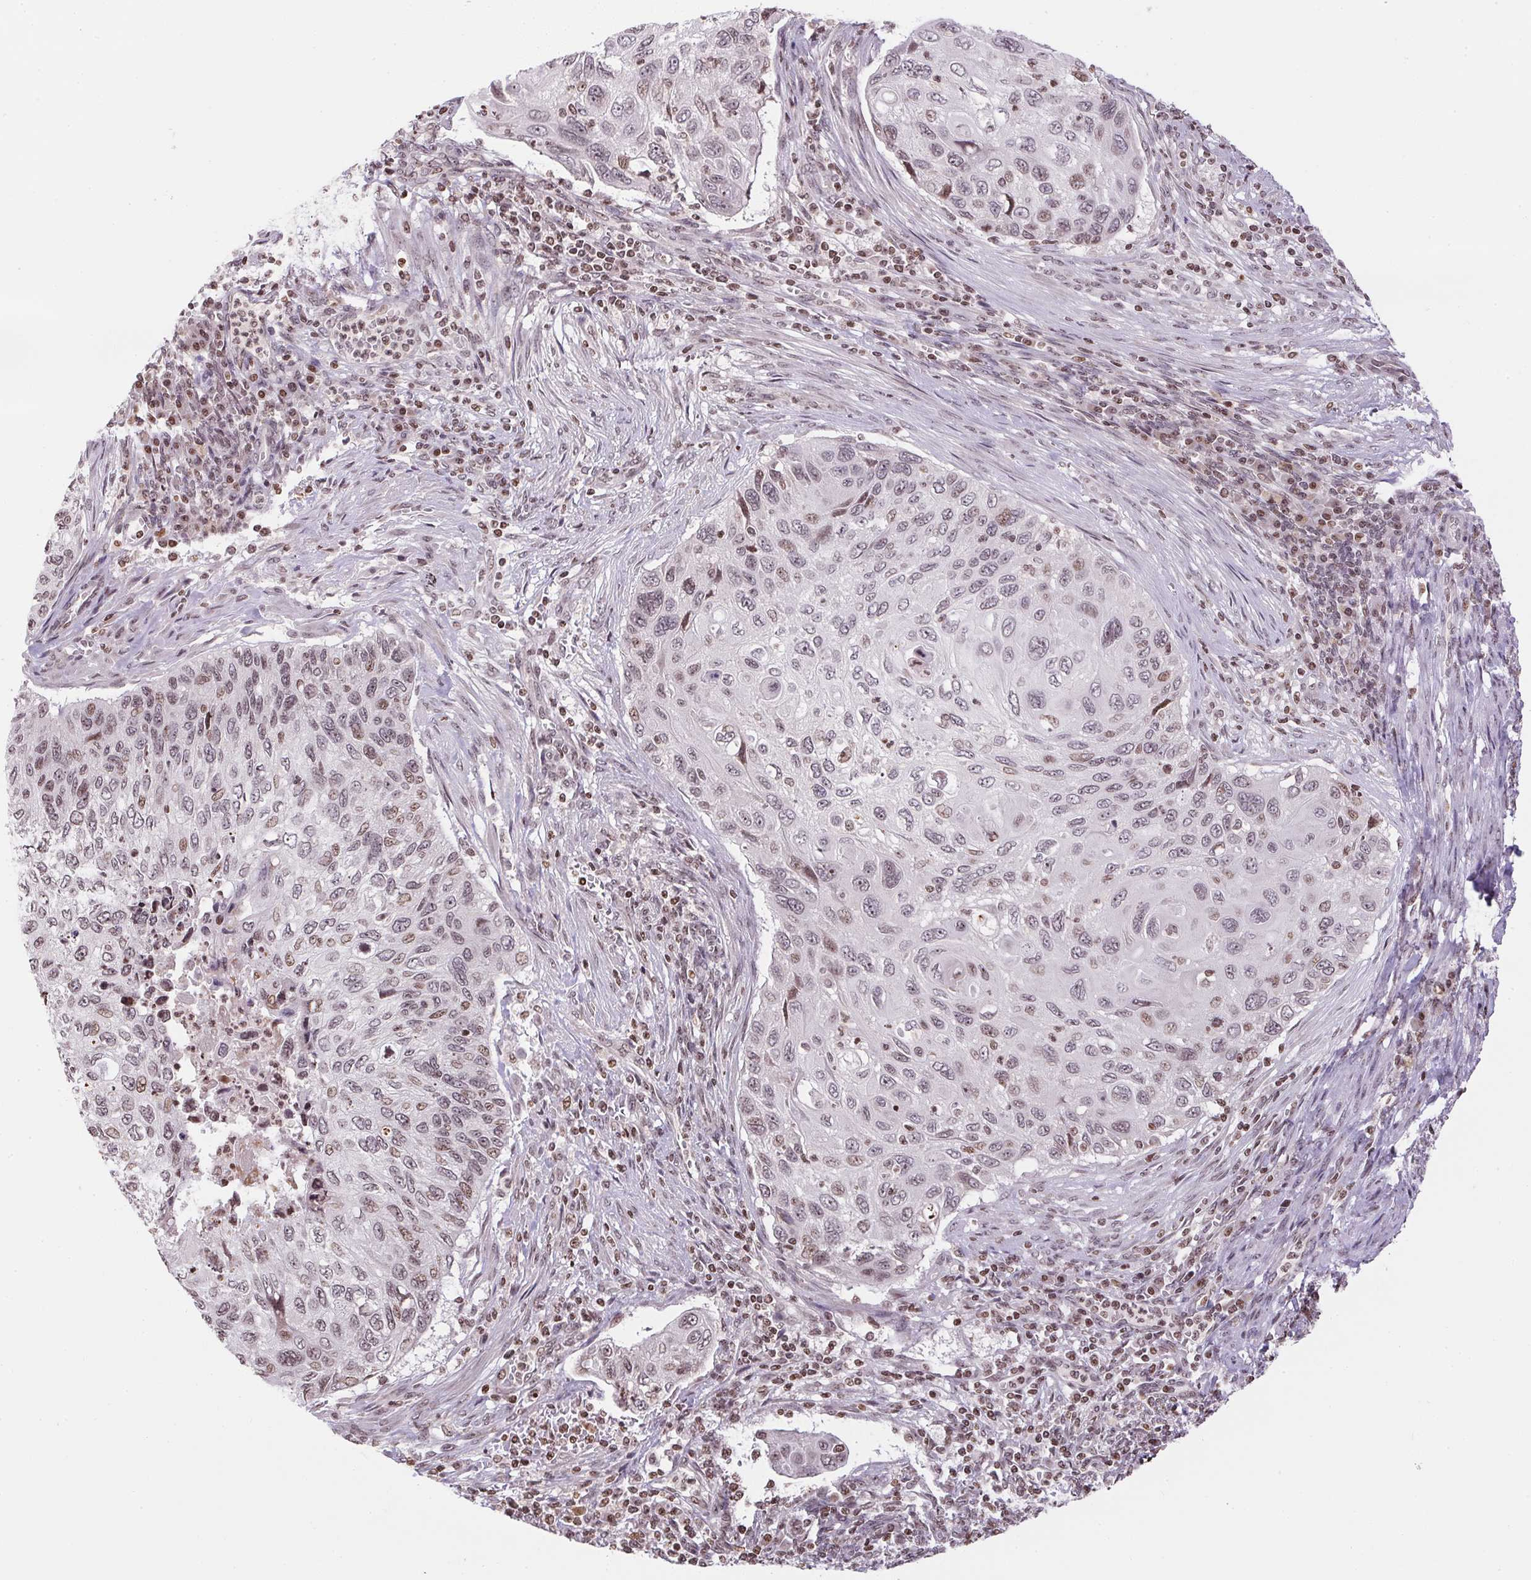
{"staining": {"intensity": "weak", "quantity": "25%-75%", "location": "nuclear"}, "tissue": "cervical cancer", "cell_type": "Tumor cells", "image_type": "cancer", "snomed": [{"axis": "morphology", "description": "Squamous cell carcinoma, NOS"}, {"axis": "topography", "description": "Cervix"}], "caption": "Immunohistochemistry histopathology image of neoplastic tissue: human squamous cell carcinoma (cervical) stained using immunohistochemistry shows low levels of weak protein expression localized specifically in the nuclear of tumor cells, appearing as a nuclear brown color.", "gene": "RNF181", "patient": {"sex": "female", "age": 70}}